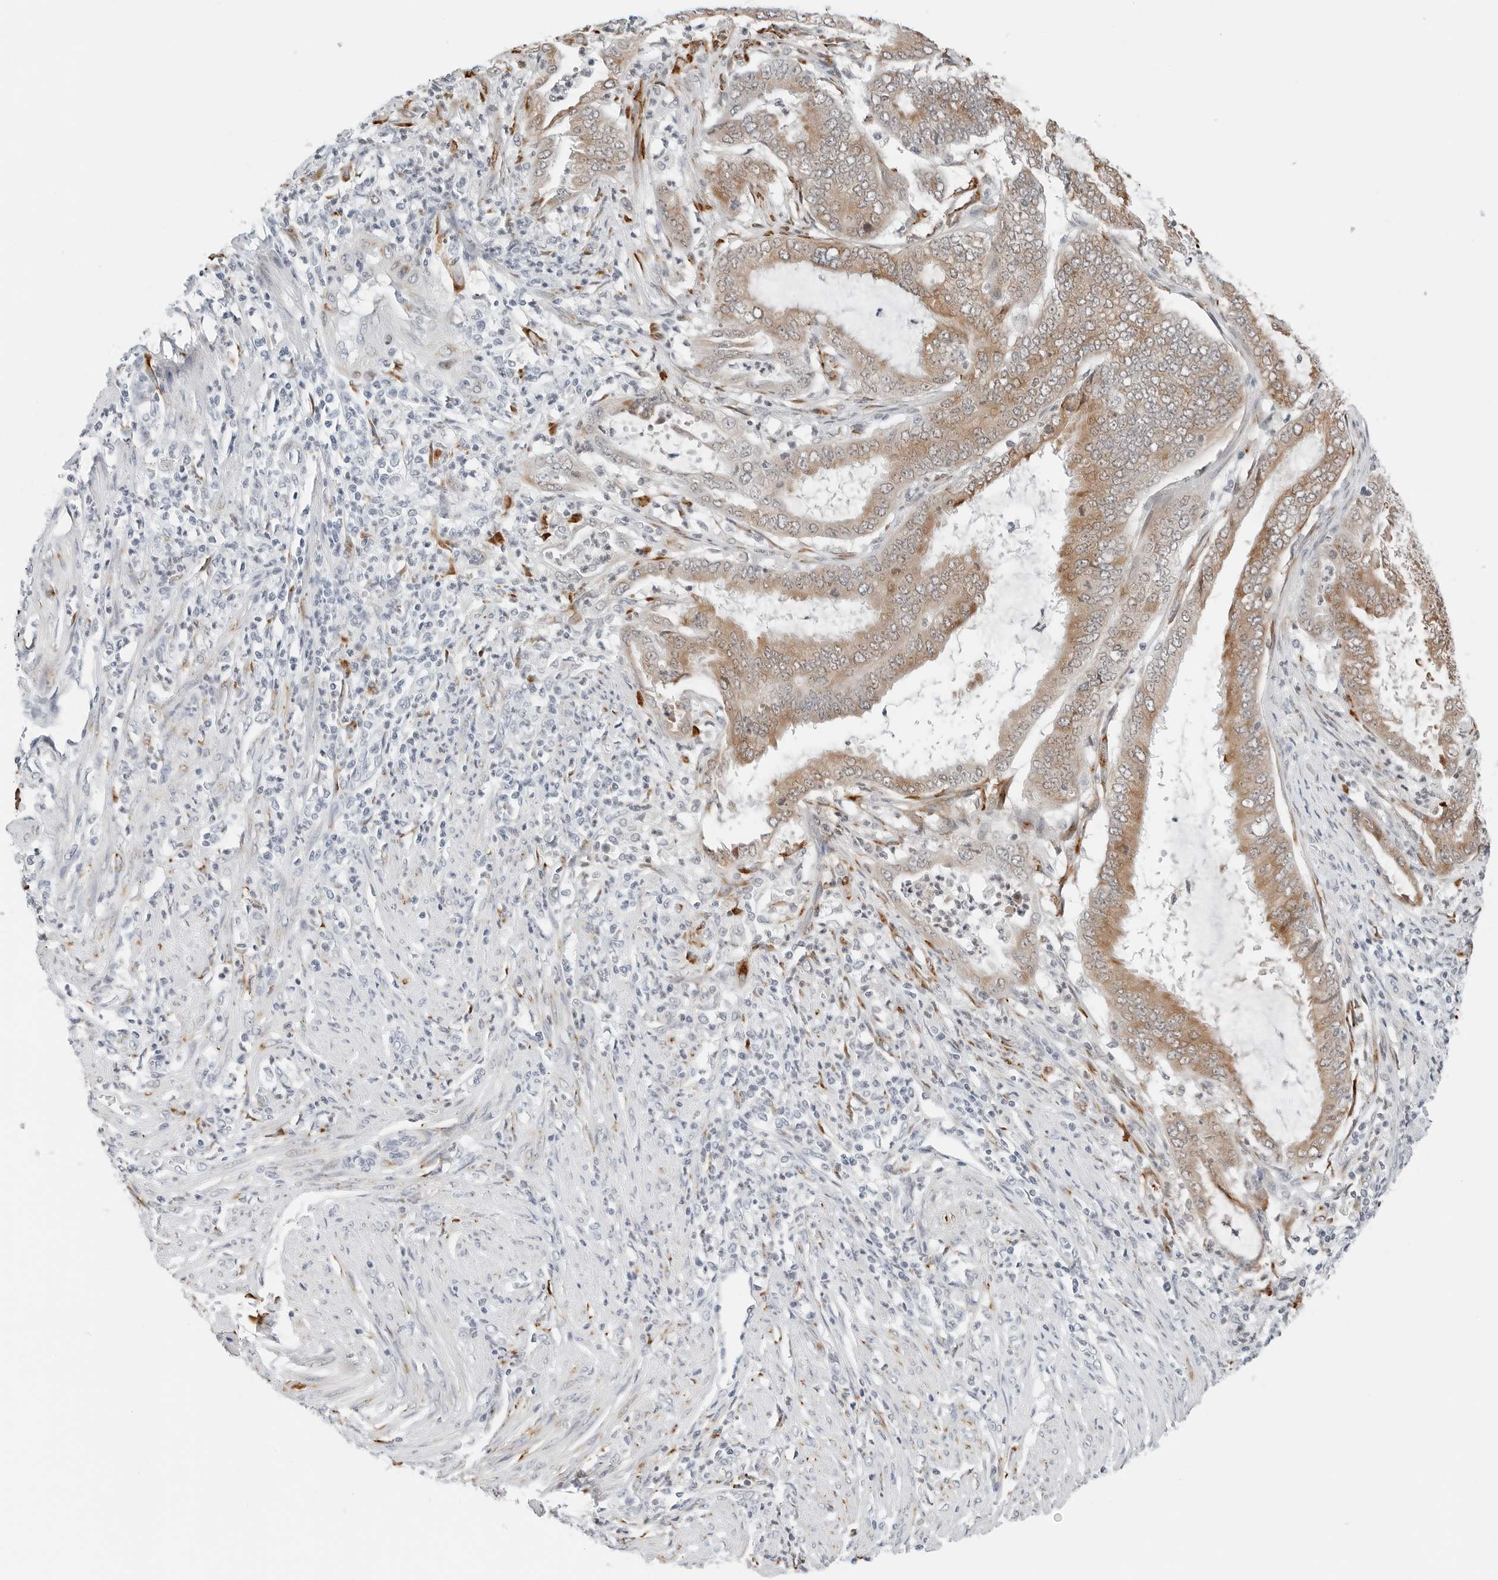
{"staining": {"intensity": "moderate", "quantity": ">75%", "location": "cytoplasmic/membranous"}, "tissue": "endometrial cancer", "cell_type": "Tumor cells", "image_type": "cancer", "snomed": [{"axis": "morphology", "description": "Adenocarcinoma, NOS"}, {"axis": "topography", "description": "Endometrium"}], "caption": "Immunohistochemistry (IHC) (DAB) staining of endometrial cancer demonstrates moderate cytoplasmic/membranous protein expression in about >75% of tumor cells. Immunohistochemistry (IHC) stains the protein in brown and the nuclei are stained blue.", "gene": "P4HA2", "patient": {"sex": "female", "age": 51}}